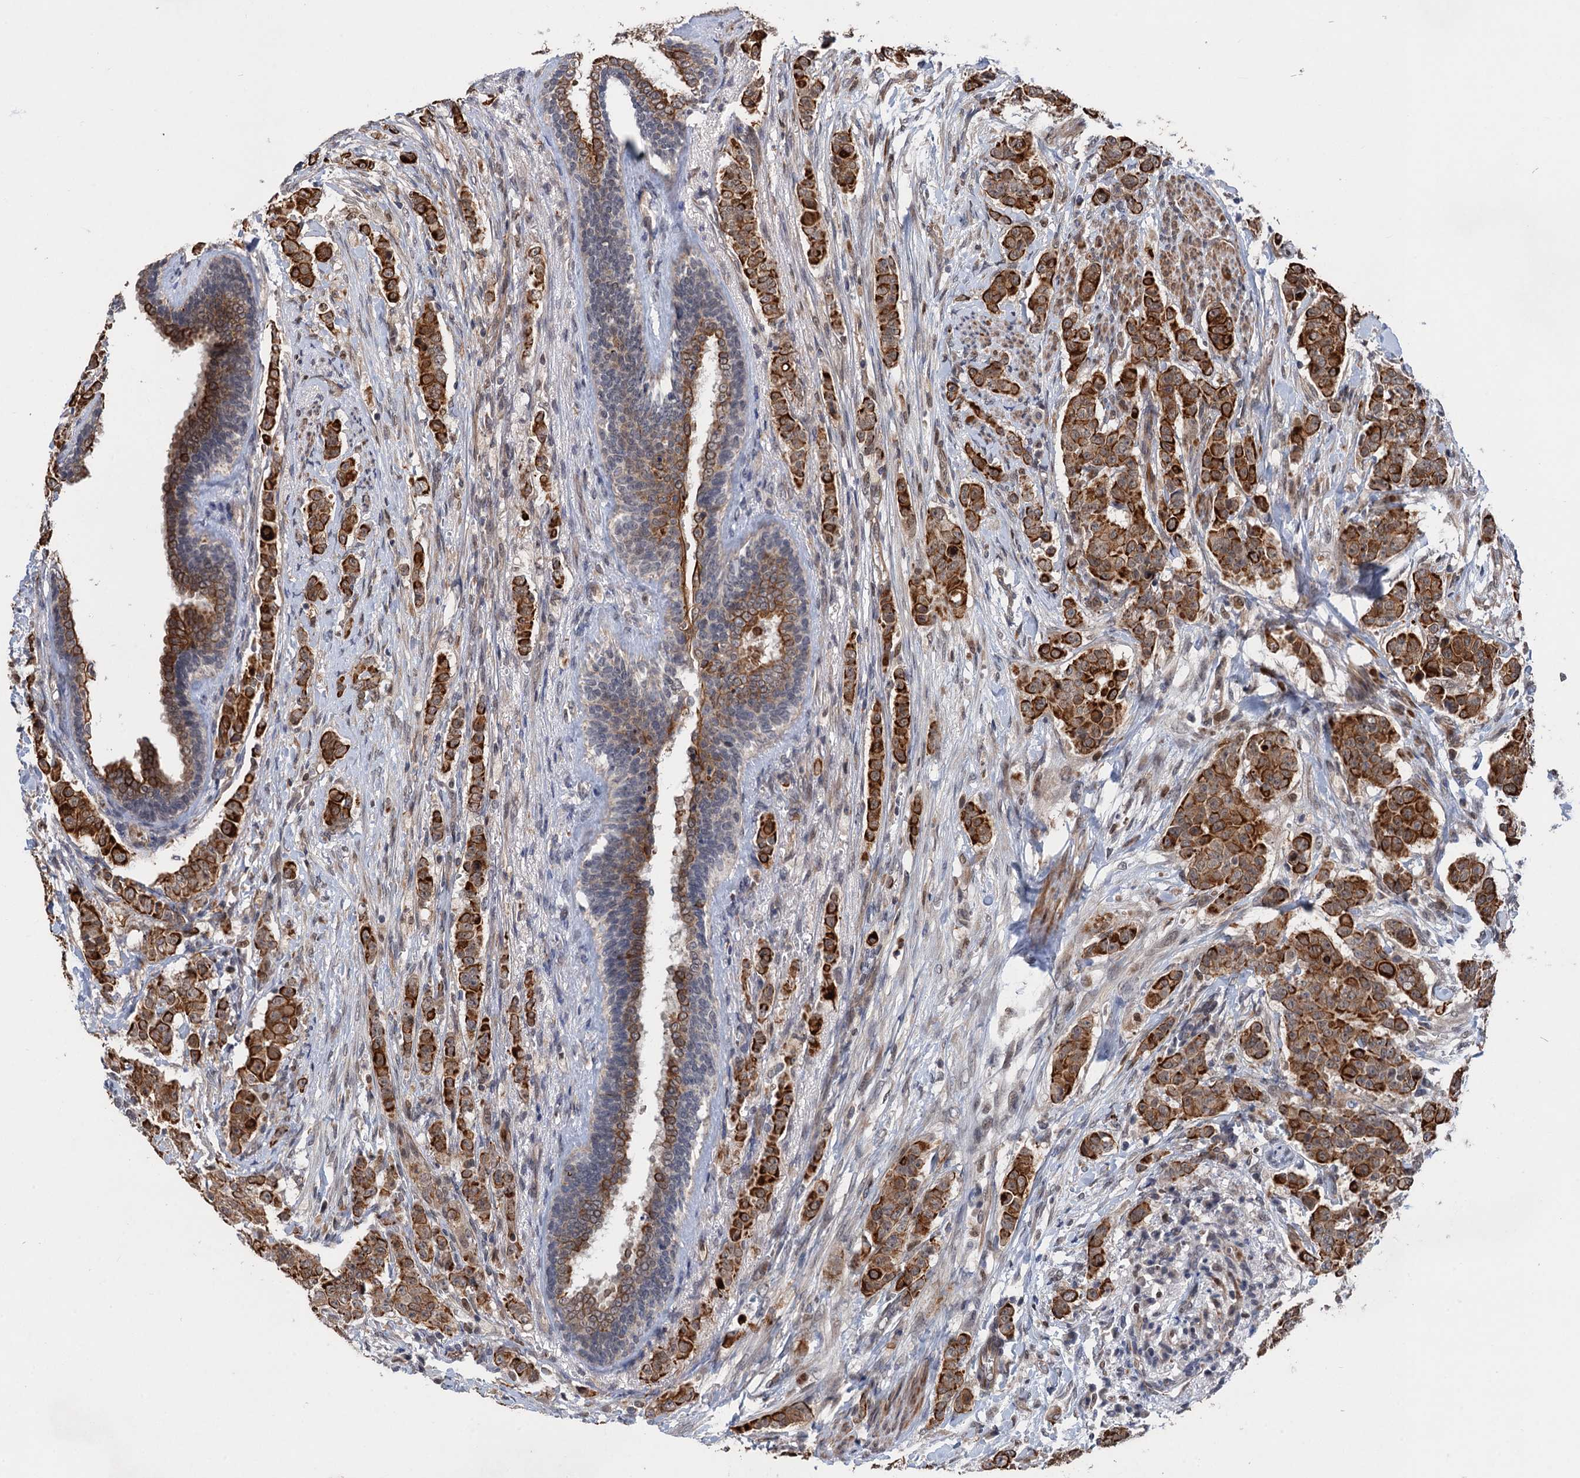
{"staining": {"intensity": "strong", "quantity": ">75%", "location": "cytoplasmic/membranous"}, "tissue": "breast cancer", "cell_type": "Tumor cells", "image_type": "cancer", "snomed": [{"axis": "morphology", "description": "Duct carcinoma"}, {"axis": "topography", "description": "Breast"}], "caption": "Tumor cells reveal strong cytoplasmic/membranous positivity in about >75% of cells in breast cancer.", "gene": "TTC31", "patient": {"sex": "female", "age": 40}}